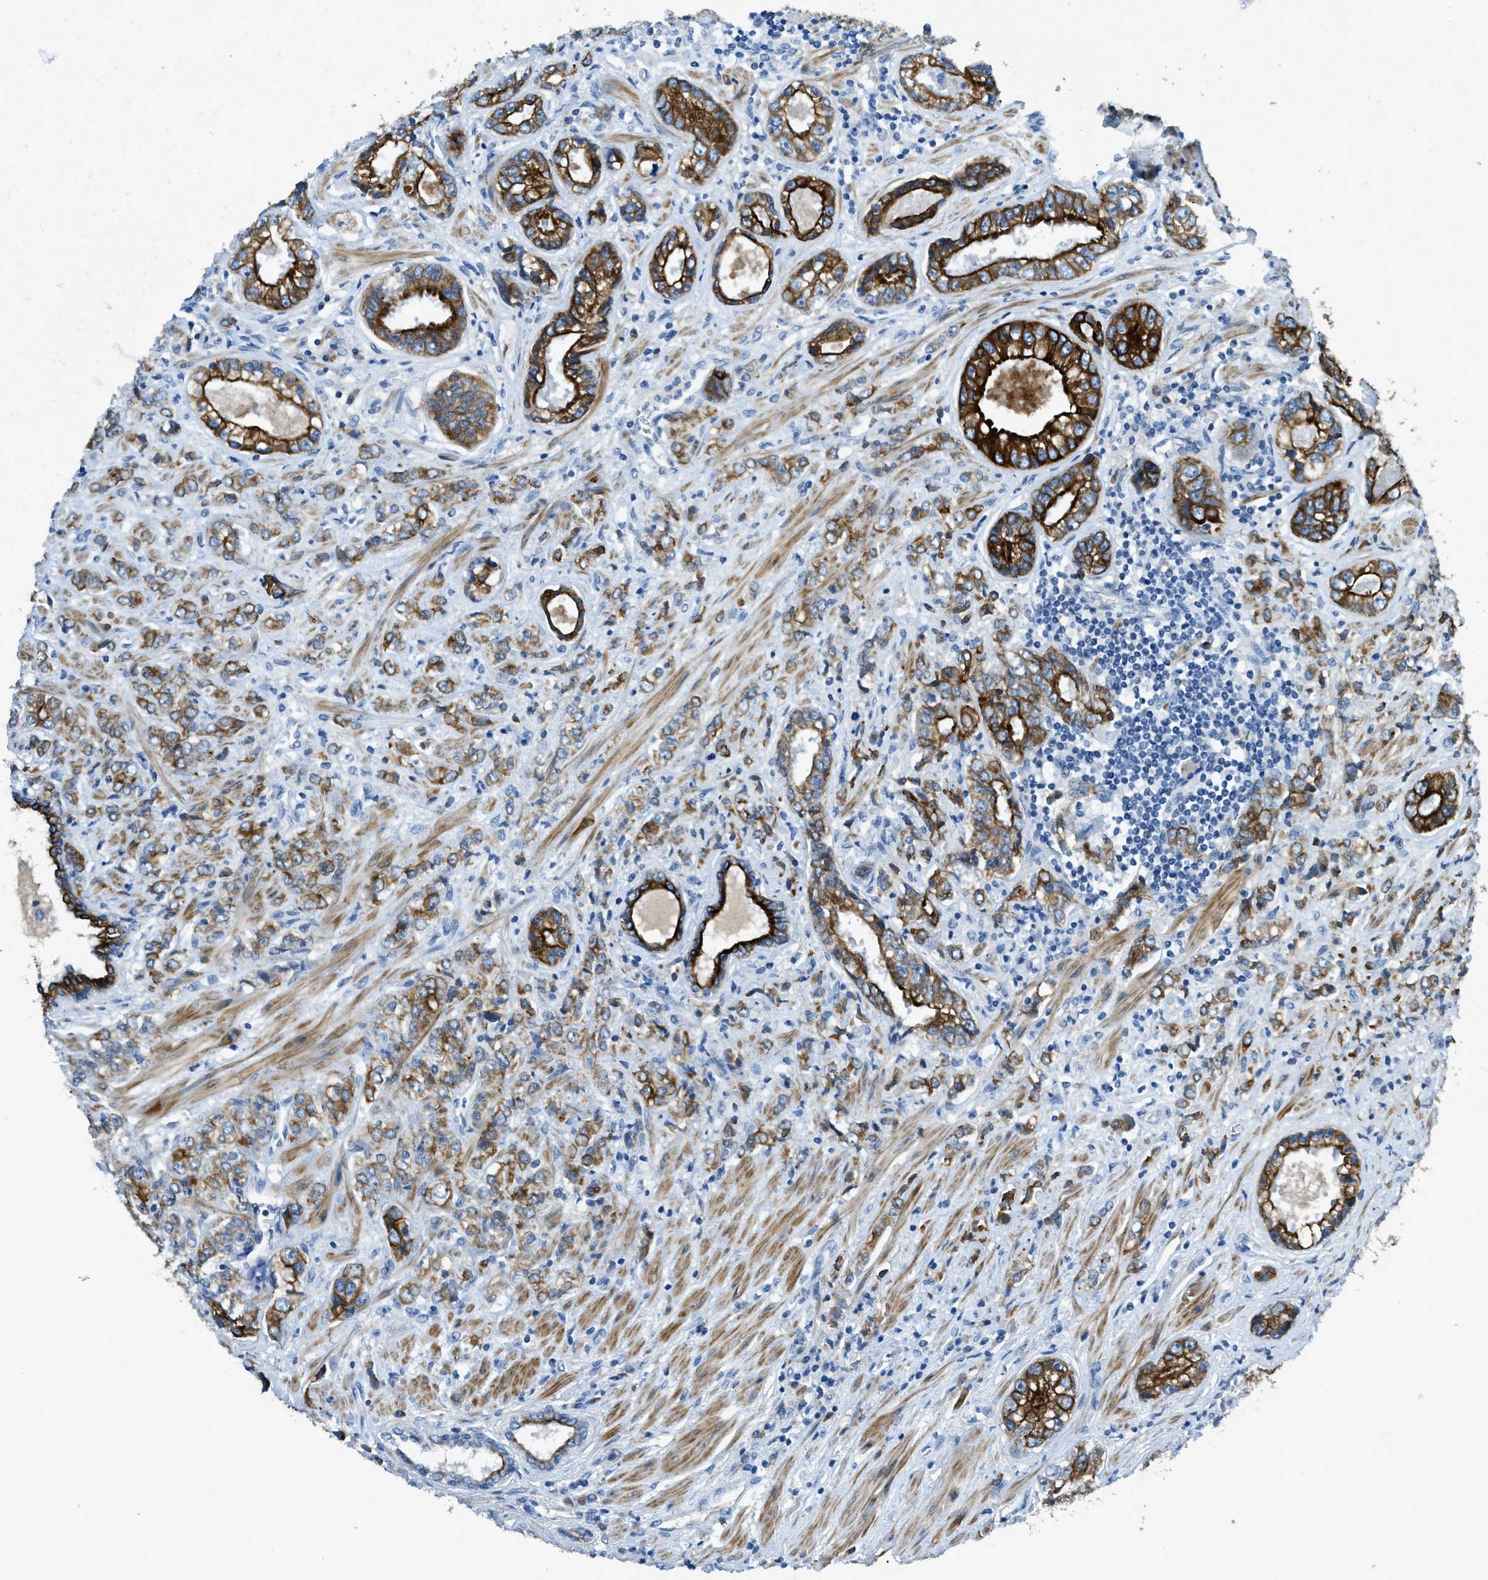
{"staining": {"intensity": "strong", "quantity": ">75%", "location": "cytoplasmic/membranous"}, "tissue": "prostate cancer", "cell_type": "Tumor cells", "image_type": "cancer", "snomed": [{"axis": "morphology", "description": "Adenocarcinoma, High grade"}, {"axis": "topography", "description": "Prostate"}], "caption": "This is a micrograph of IHC staining of prostate cancer, which shows strong staining in the cytoplasmic/membranous of tumor cells.", "gene": "KLHL8", "patient": {"sex": "male", "age": 61}}